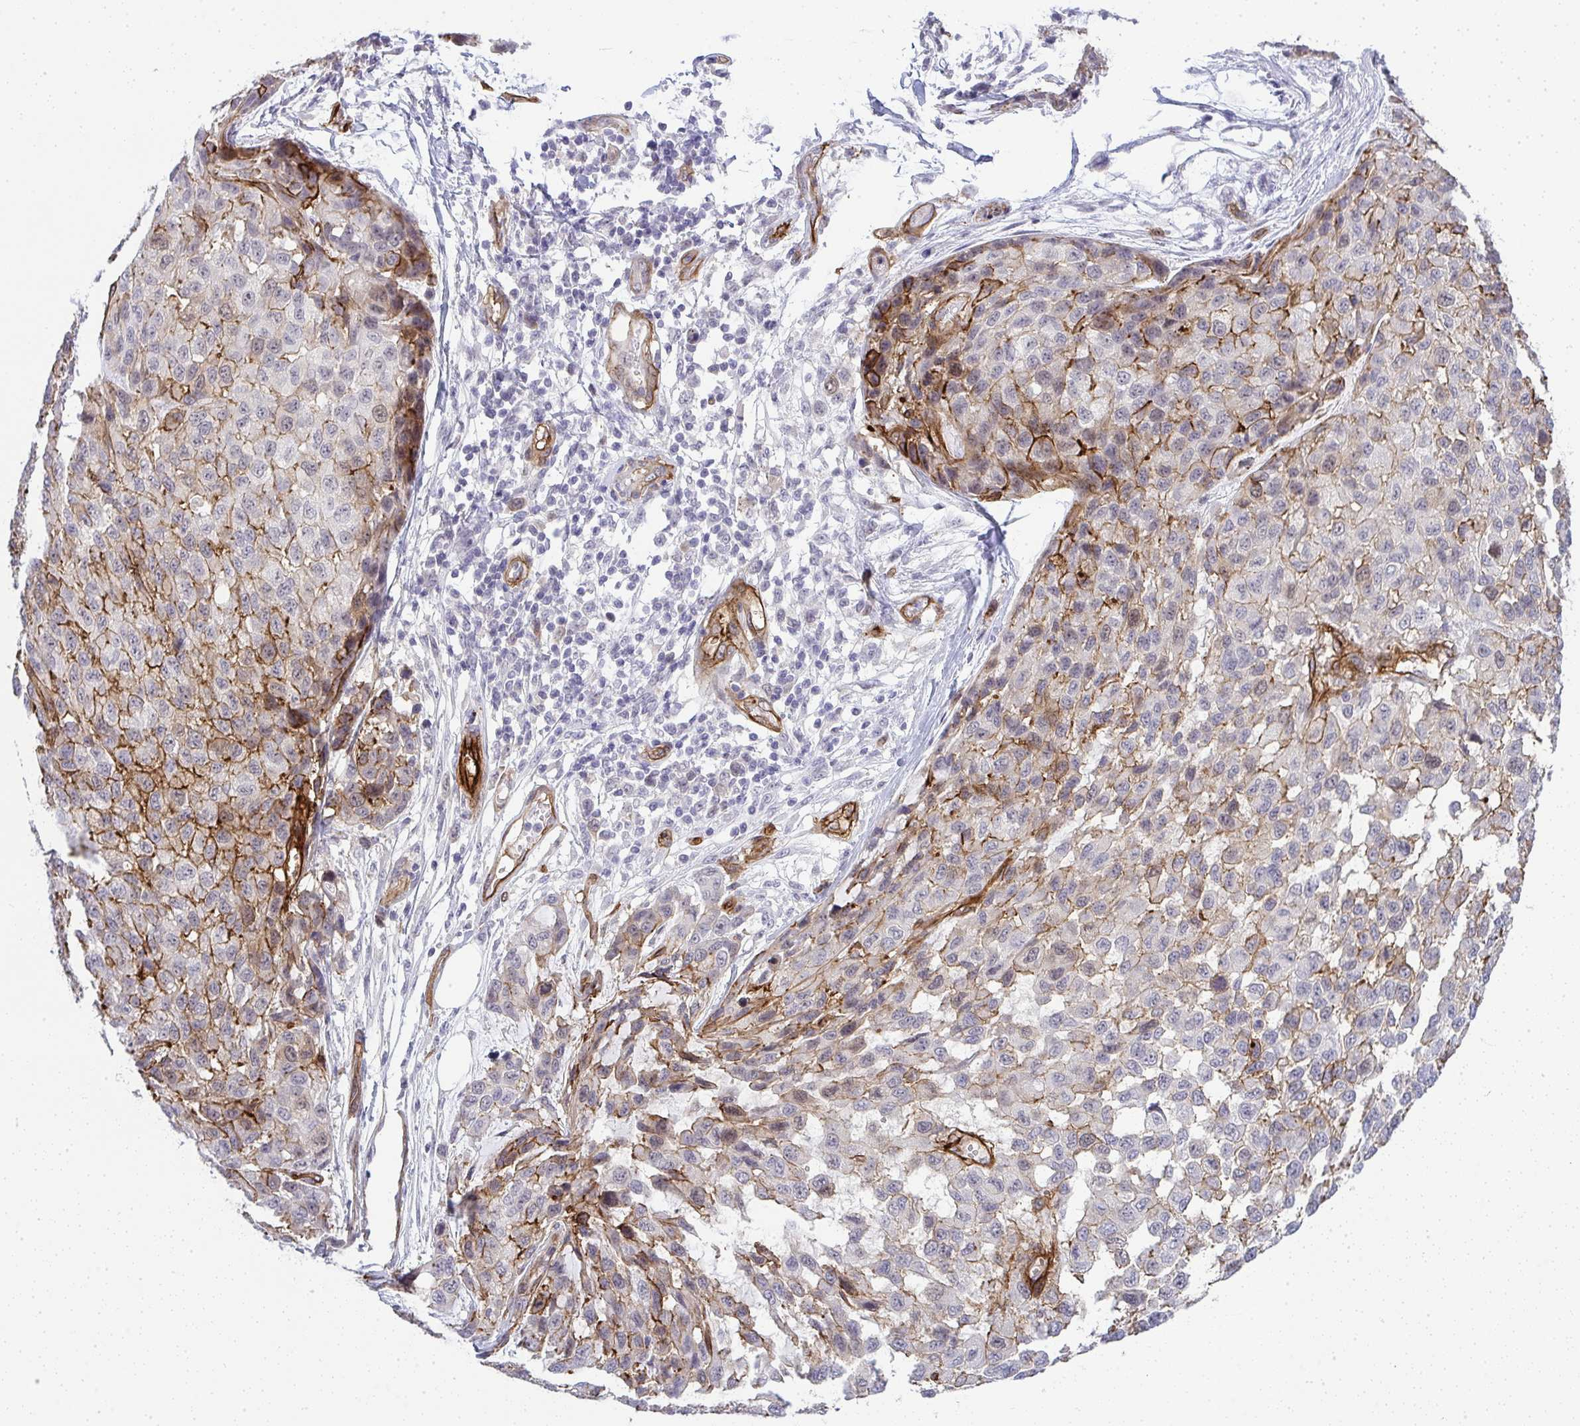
{"staining": {"intensity": "moderate", "quantity": "25%-75%", "location": "cytoplasmic/membranous"}, "tissue": "melanoma", "cell_type": "Tumor cells", "image_type": "cancer", "snomed": [{"axis": "morphology", "description": "Malignant melanoma, NOS"}, {"axis": "topography", "description": "Skin"}], "caption": "A high-resolution histopathology image shows immunohistochemistry (IHC) staining of melanoma, which displays moderate cytoplasmic/membranous positivity in about 25%-75% of tumor cells. (brown staining indicates protein expression, while blue staining denotes nuclei).", "gene": "UBE2S", "patient": {"sex": "male", "age": 62}}